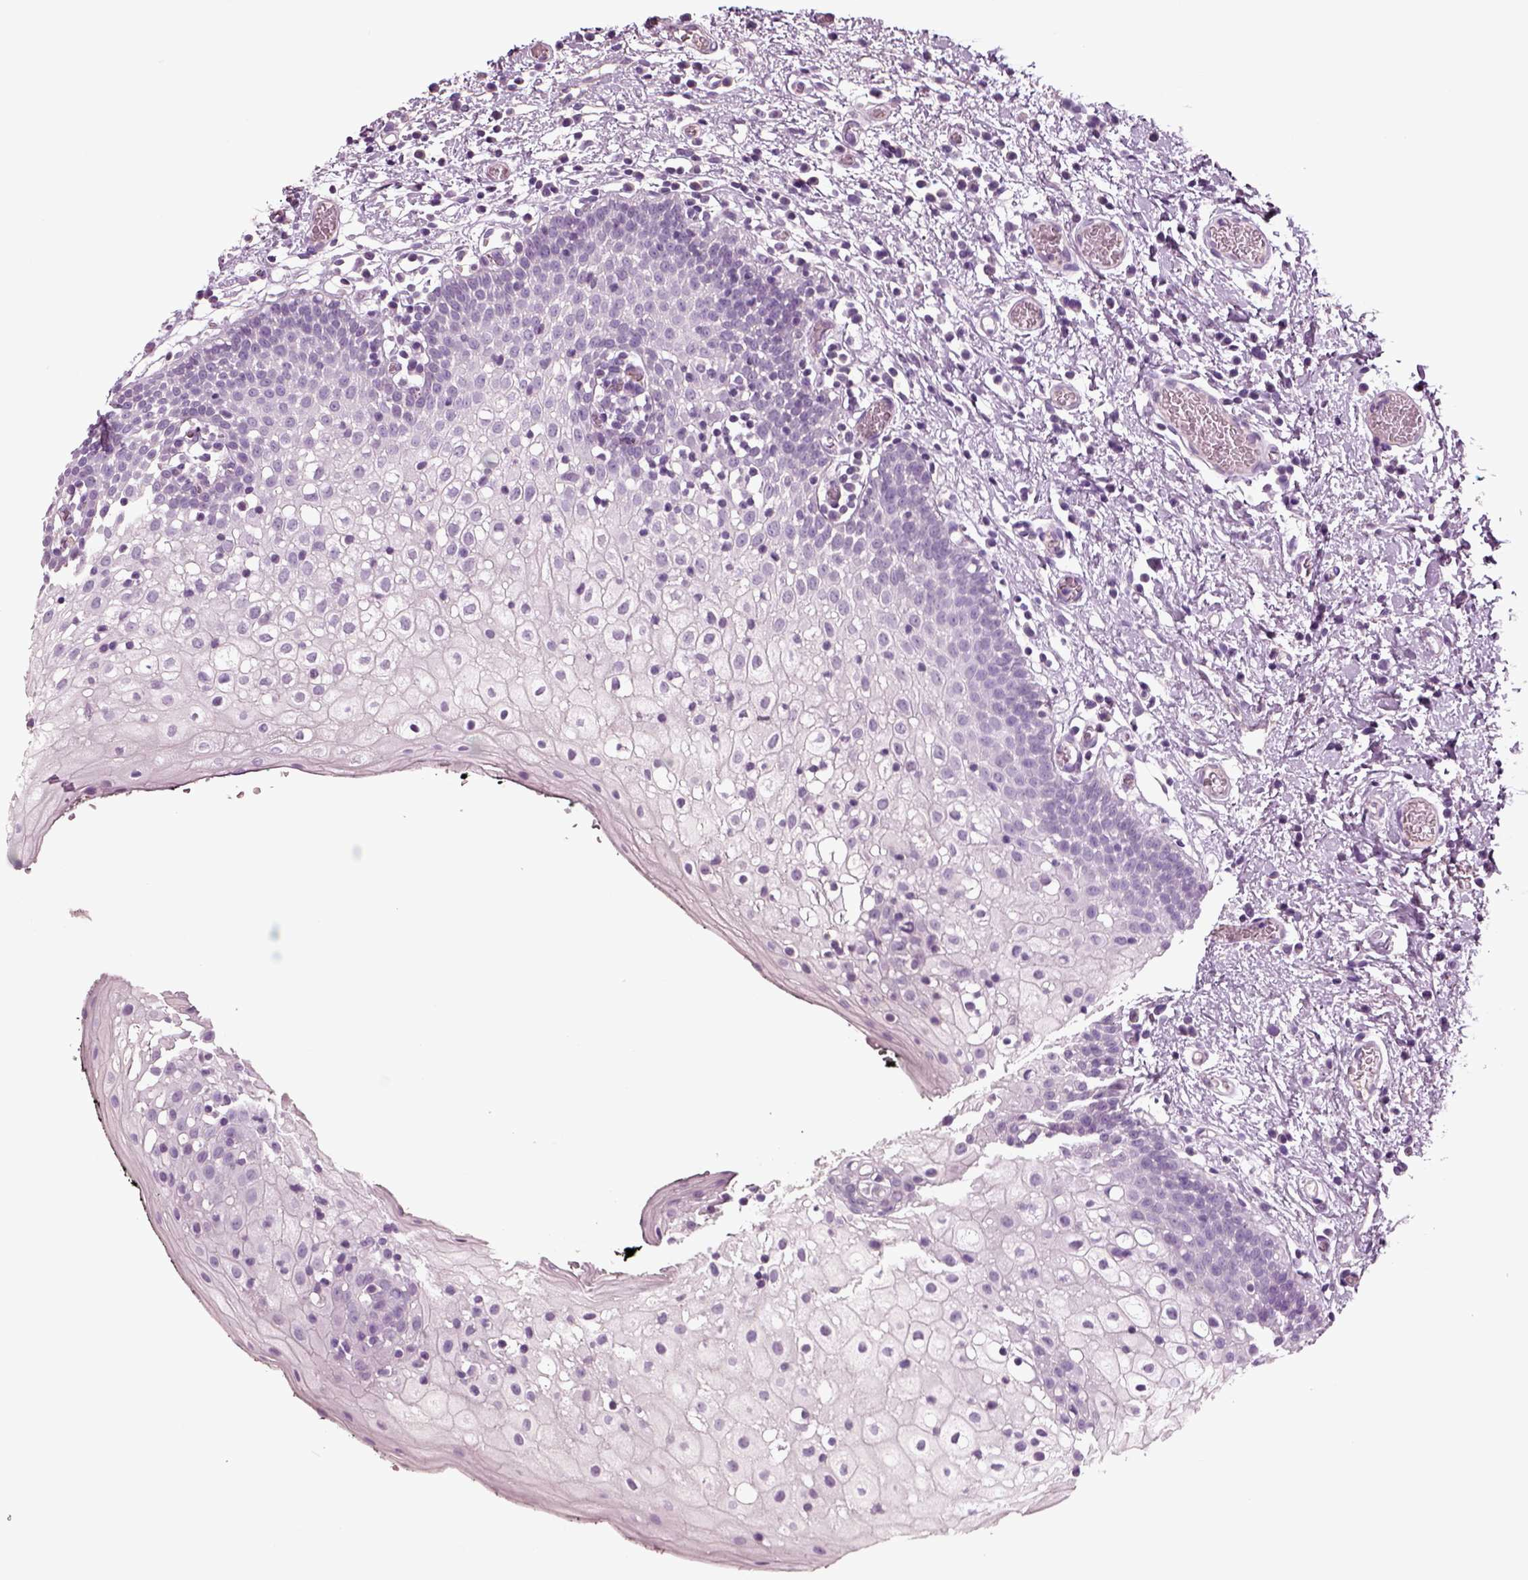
{"staining": {"intensity": "negative", "quantity": "none", "location": "none"}, "tissue": "oral mucosa", "cell_type": "Squamous epithelial cells", "image_type": "normal", "snomed": [{"axis": "morphology", "description": "Normal tissue, NOS"}, {"axis": "morphology", "description": "Squamous cell carcinoma, NOS"}, {"axis": "topography", "description": "Oral tissue"}, {"axis": "topography", "description": "Head-Neck"}], "caption": "Human oral mucosa stained for a protein using IHC shows no positivity in squamous epithelial cells.", "gene": "DEFB118", "patient": {"sex": "male", "age": 69}}